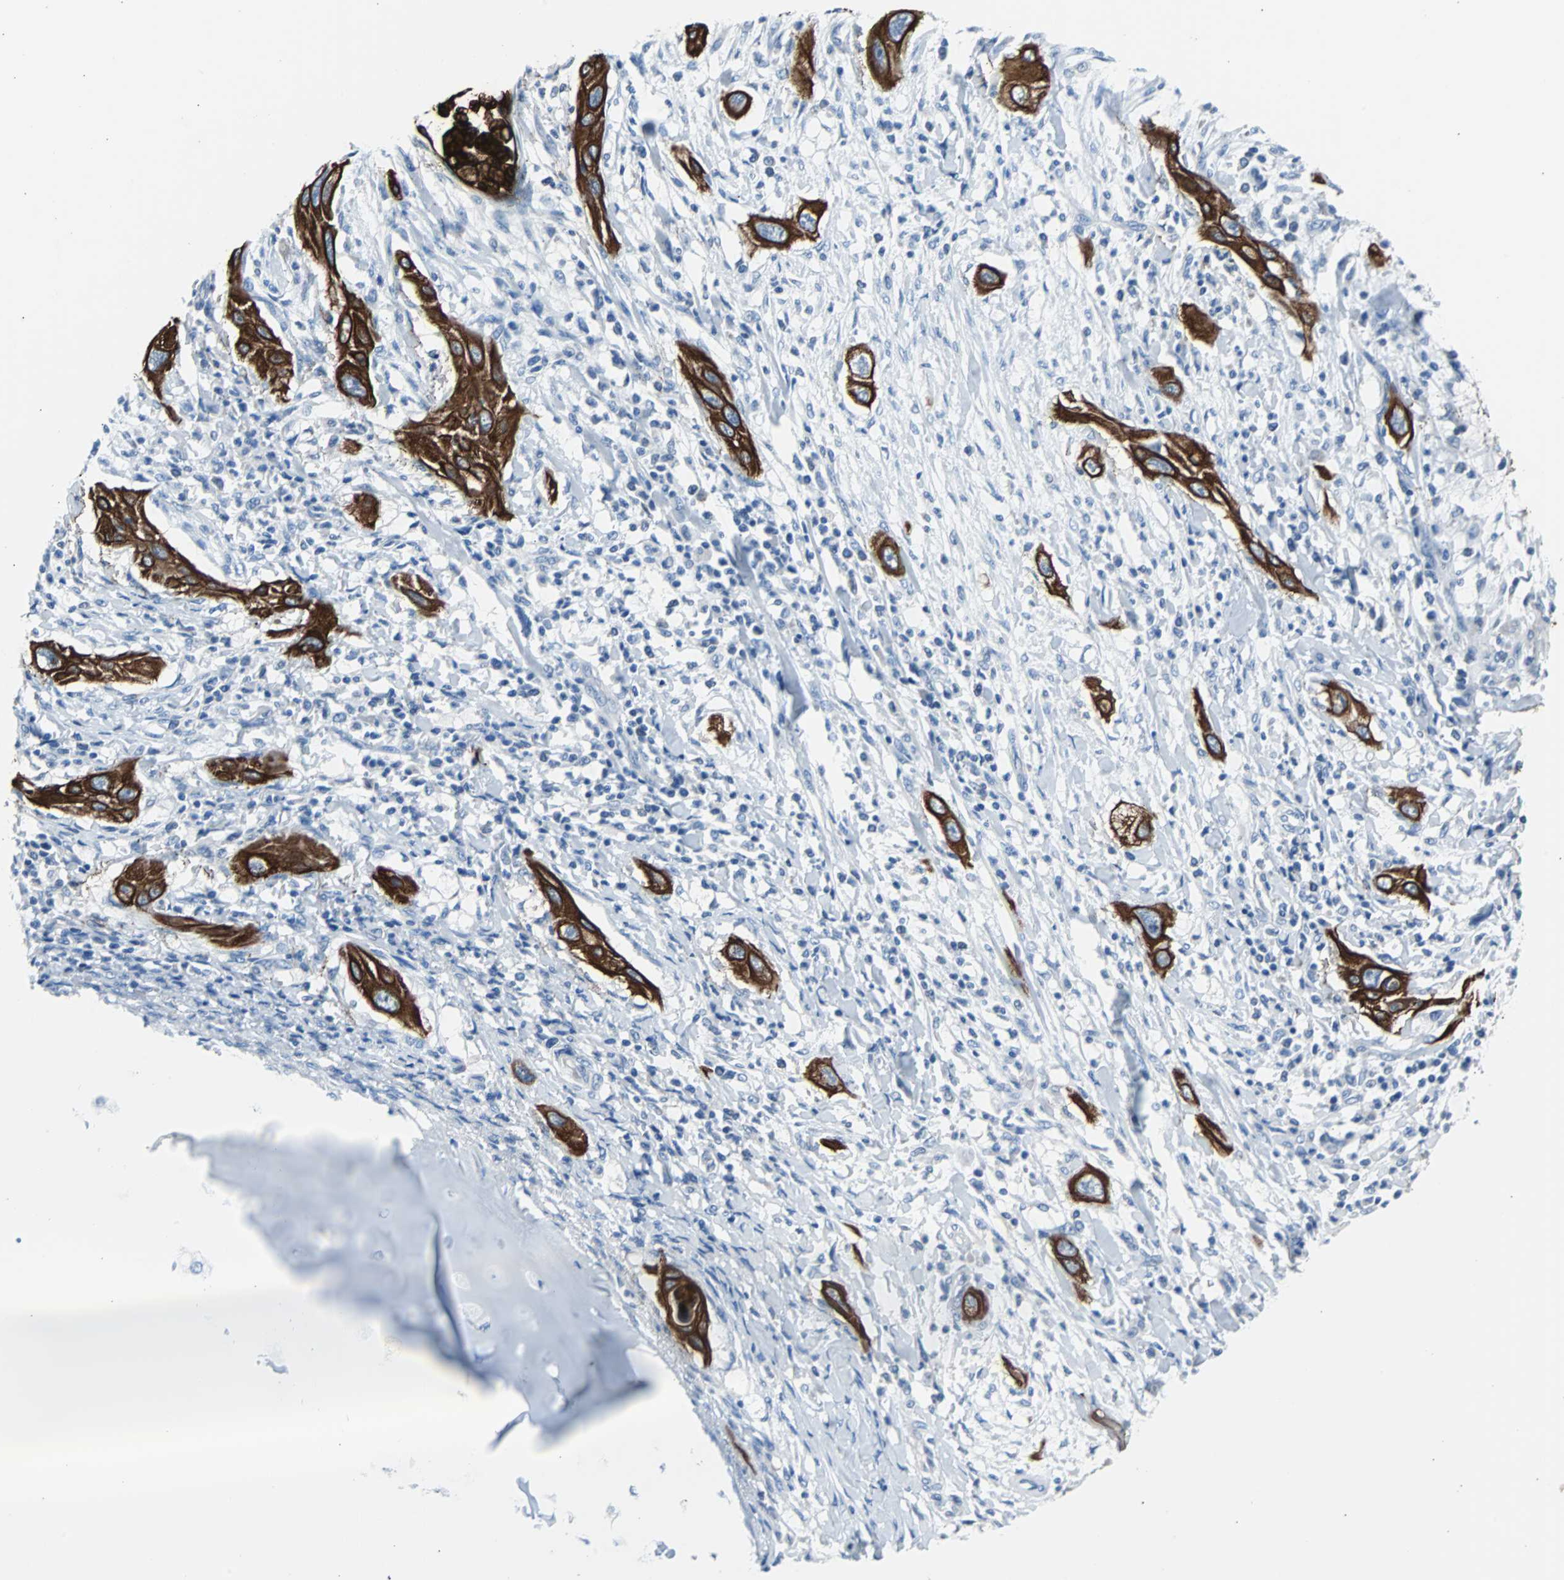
{"staining": {"intensity": "strong", "quantity": ">75%", "location": "cytoplasmic/membranous"}, "tissue": "lung cancer", "cell_type": "Tumor cells", "image_type": "cancer", "snomed": [{"axis": "morphology", "description": "Squamous cell carcinoma, NOS"}, {"axis": "topography", "description": "Lung"}], "caption": "Approximately >75% of tumor cells in human lung cancer (squamous cell carcinoma) reveal strong cytoplasmic/membranous protein expression as visualized by brown immunohistochemical staining.", "gene": "KRT7", "patient": {"sex": "female", "age": 47}}